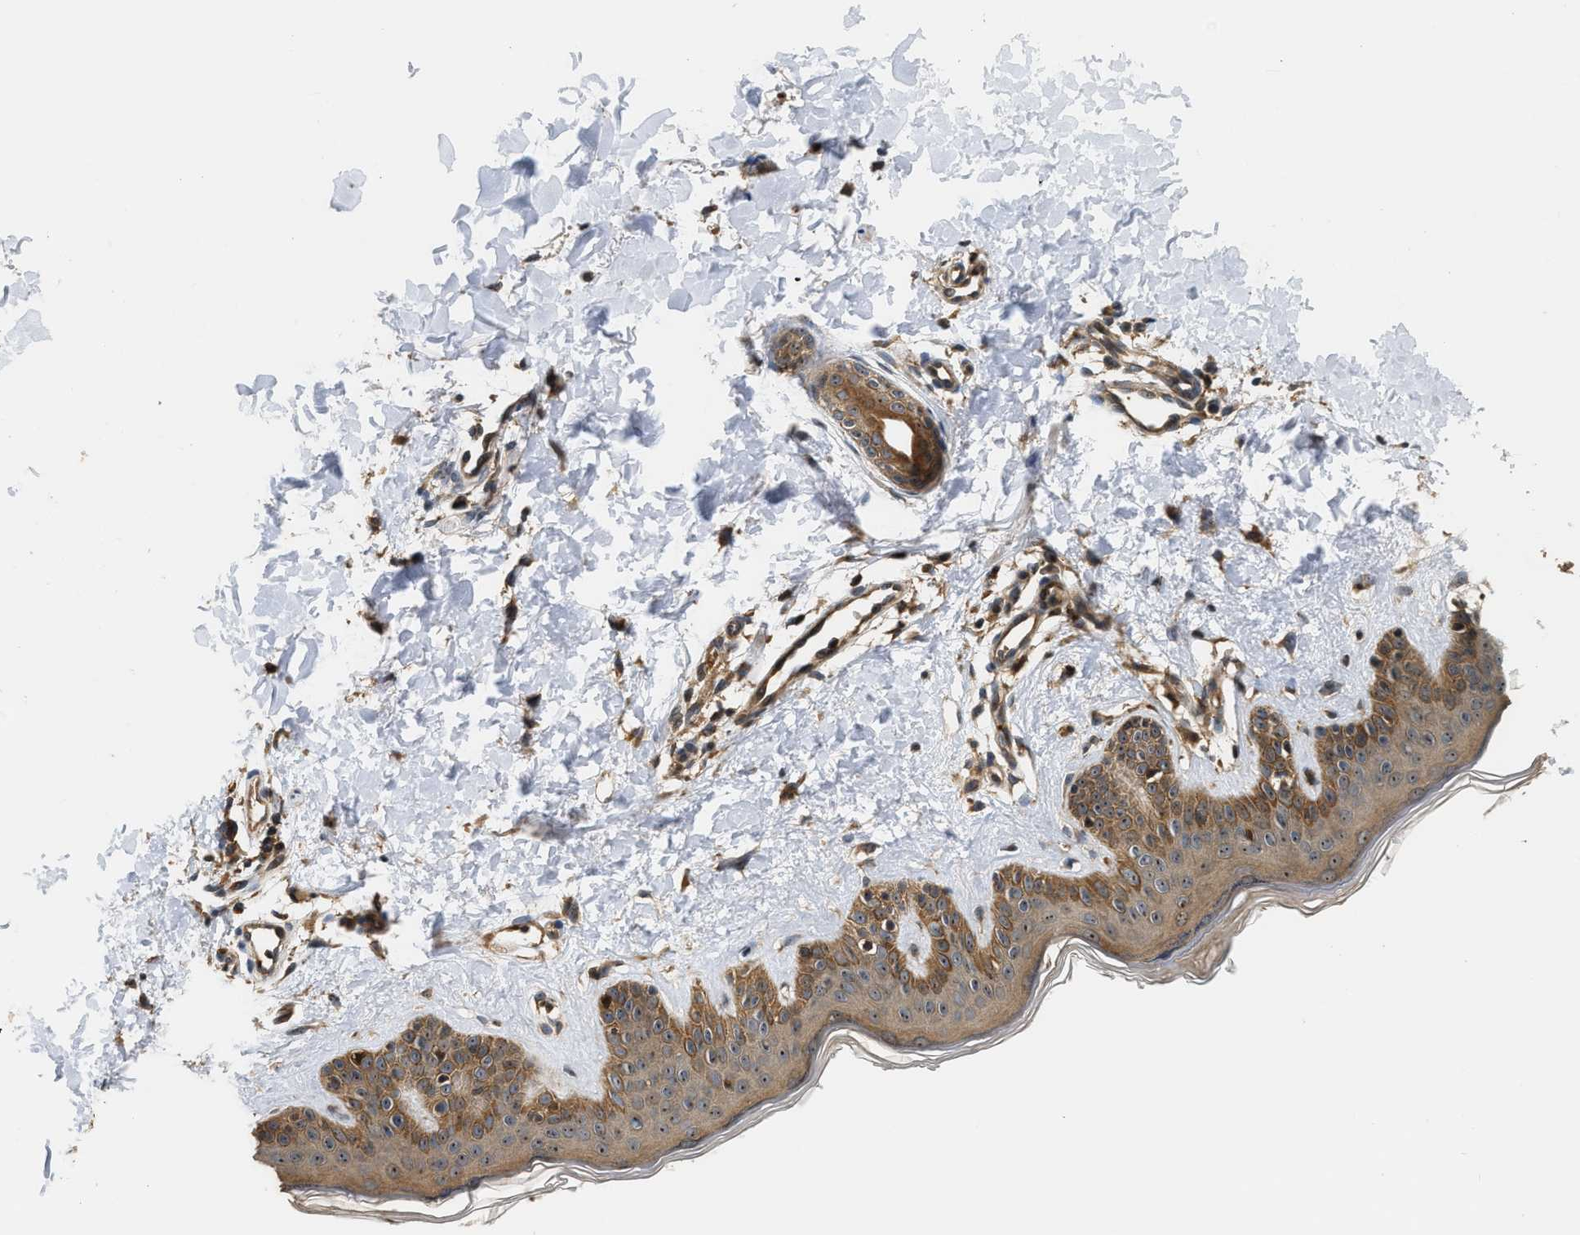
{"staining": {"intensity": "moderate", "quantity": ">75%", "location": "cytoplasmic/membranous"}, "tissue": "skin", "cell_type": "Fibroblasts", "image_type": "normal", "snomed": [{"axis": "morphology", "description": "Normal tissue, NOS"}, {"axis": "topography", "description": "Skin"}], "caption": "DAB immunohistochemical staining of unremarkable human skin shows moderate cytoplasmic/membranous protein positivity in approximately >75% of fibroblasts.", "gene": "SNX5", "patient": {"sex": "male", "age": 30}}